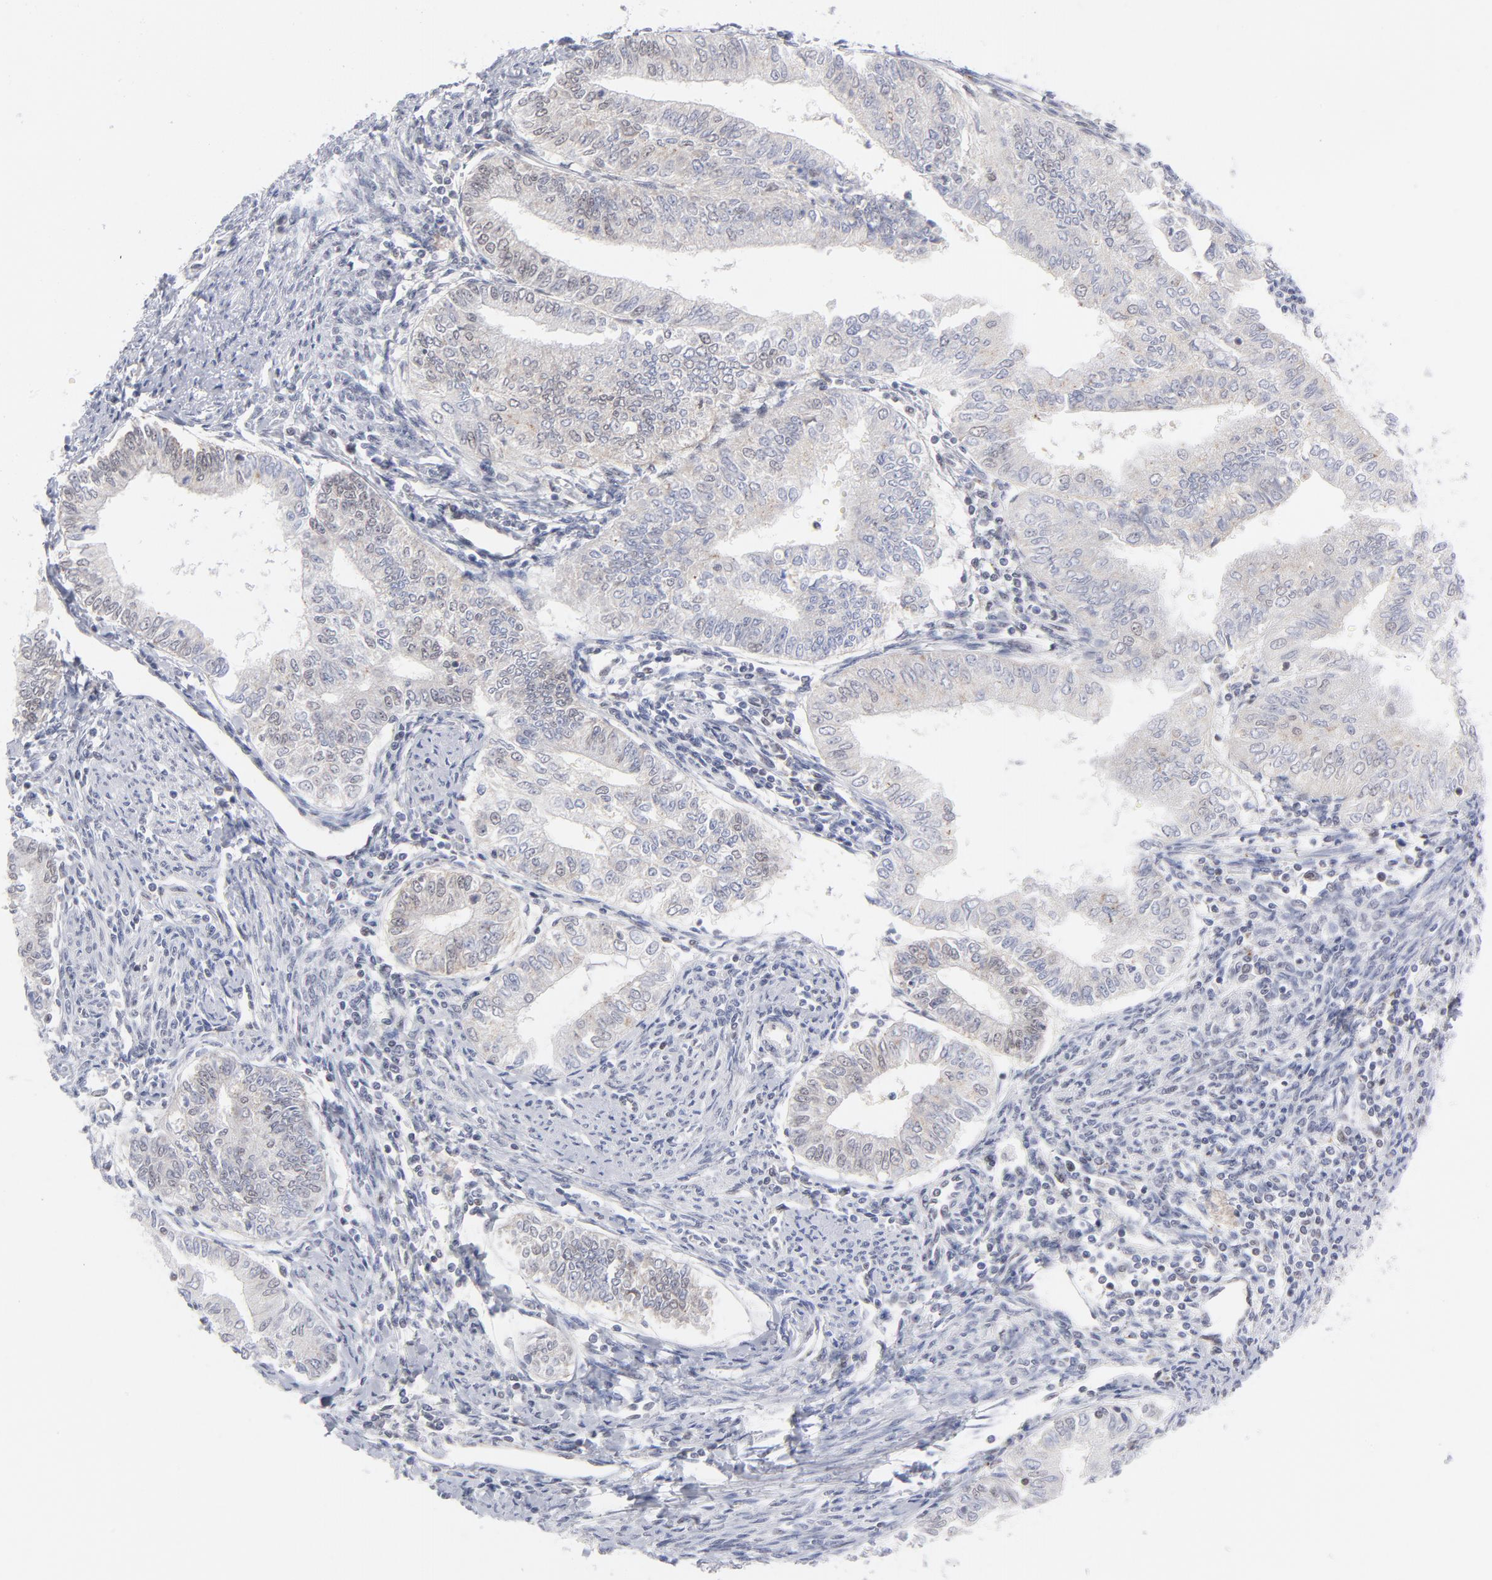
{"staining": {"intensity": "weak", "quantity": "25%-75%", "location": "cytoplasmic/membranous,nuclear"}, "tissue": "endometrial cancer", "cell_type": "Tumor cells", "image_type": "cancer", "snomed": [{"axis": "morphology", "description": "Adenocarcinoma, NOS"}, {"axis": "topography", "description": "Endometrium"}], "caption": "Immunohistochemistry histopathology image of adenocarcinoma (endometrial) stained for a protein (brown), which displays low levels of weak cytoplasmic/membranous and nuclear staining in approximately 25%-75% of tumor cells.", "gene": "BAP1", "patient": {"sex": "female", "age": 66}}